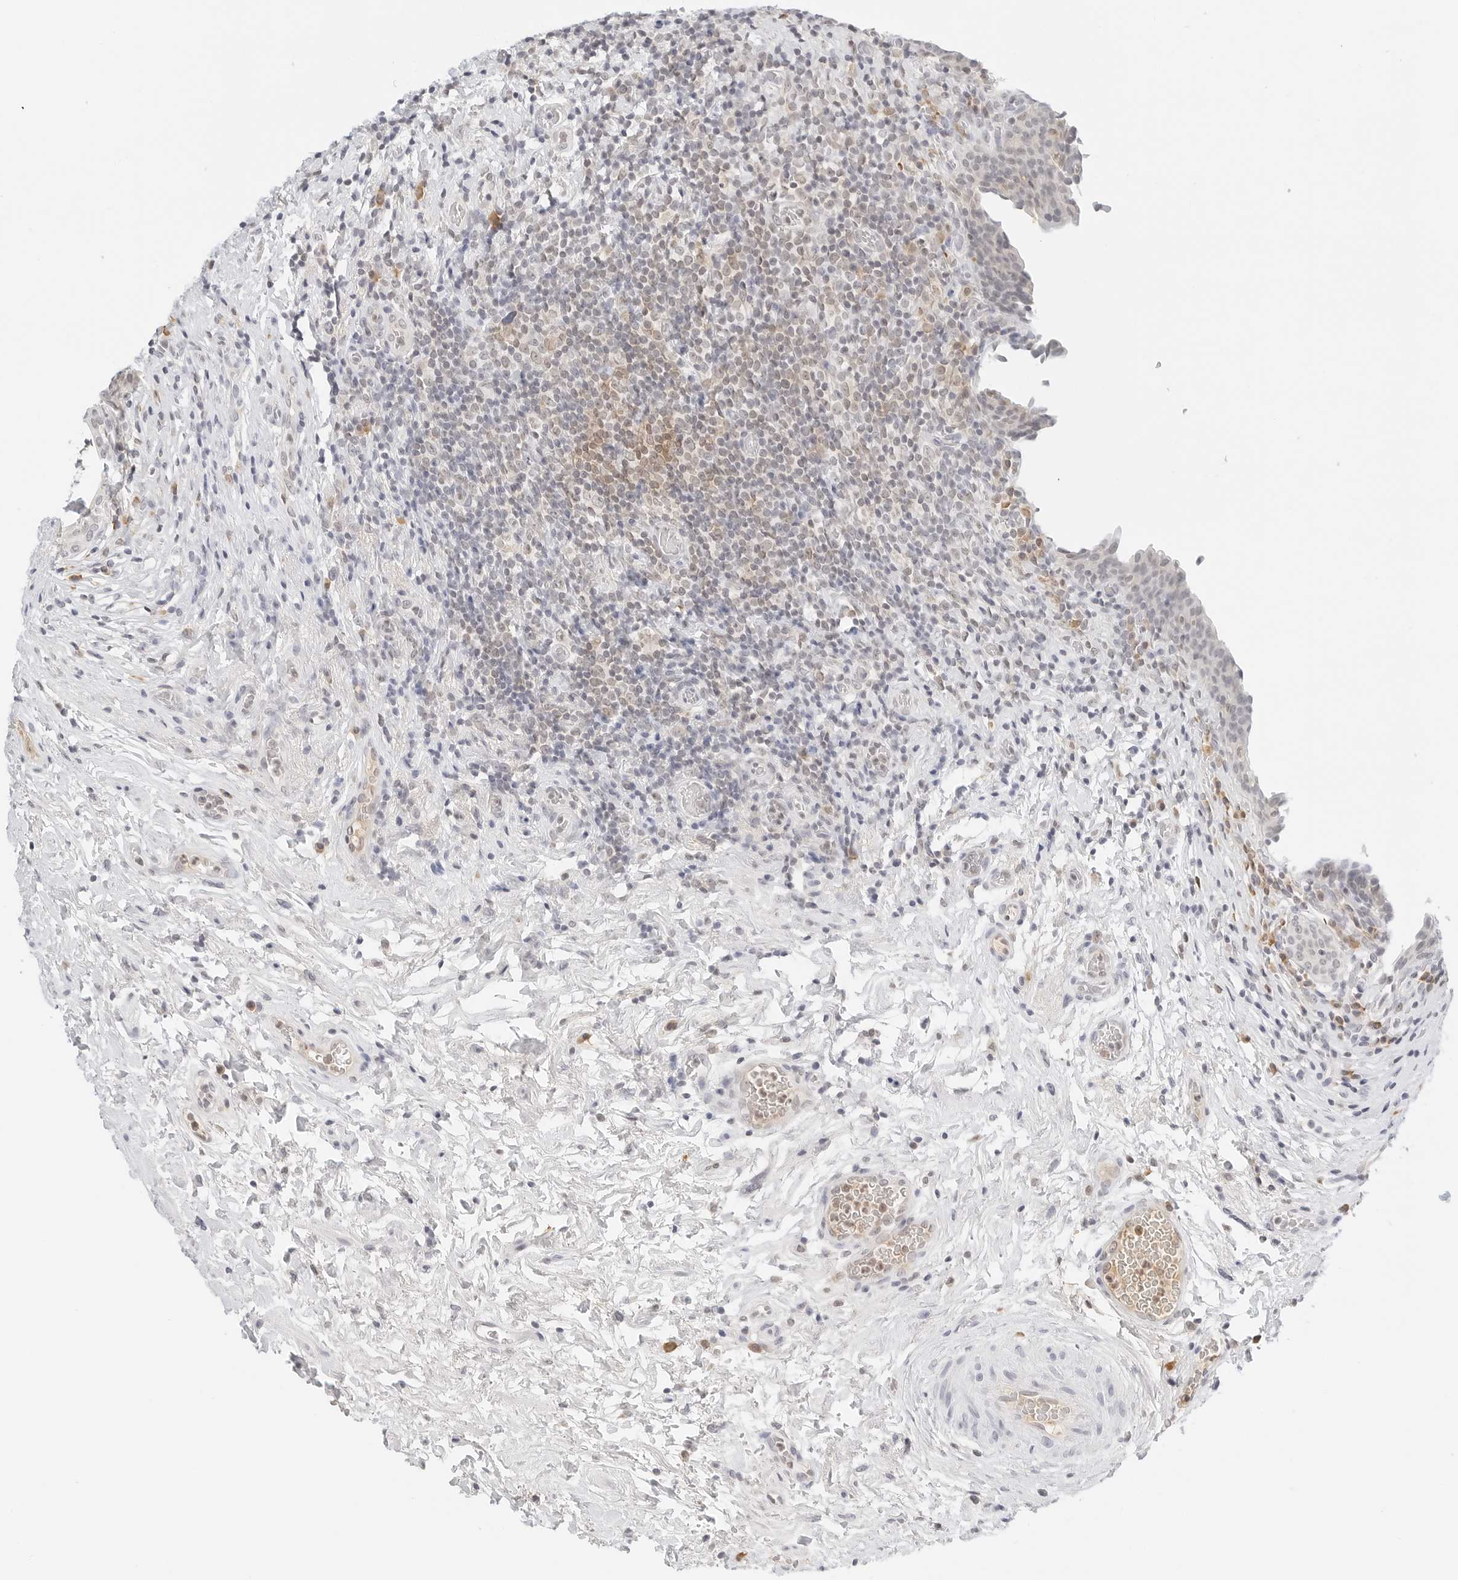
{"staining": {"intensity": "weak", "quantity": "<25%", "location": "nuclear"}, "tissue": "urinary bladder", "cell_type": "Urothelial cells", "image_type": "normal", "snomed": [{"axis": "morphology", "description": "Normal tissue, NOS"}, {"axis": "topography", "description": "Urinary bladder"}], "caption": "Protein analysis of normal urinary bladder shows no significant expression in urothelial cells. (DAB immunohistochemistry with hematoxylin counter stain).", "gene": "NEO1", "patient": {"sex": "male", "age": 83}}